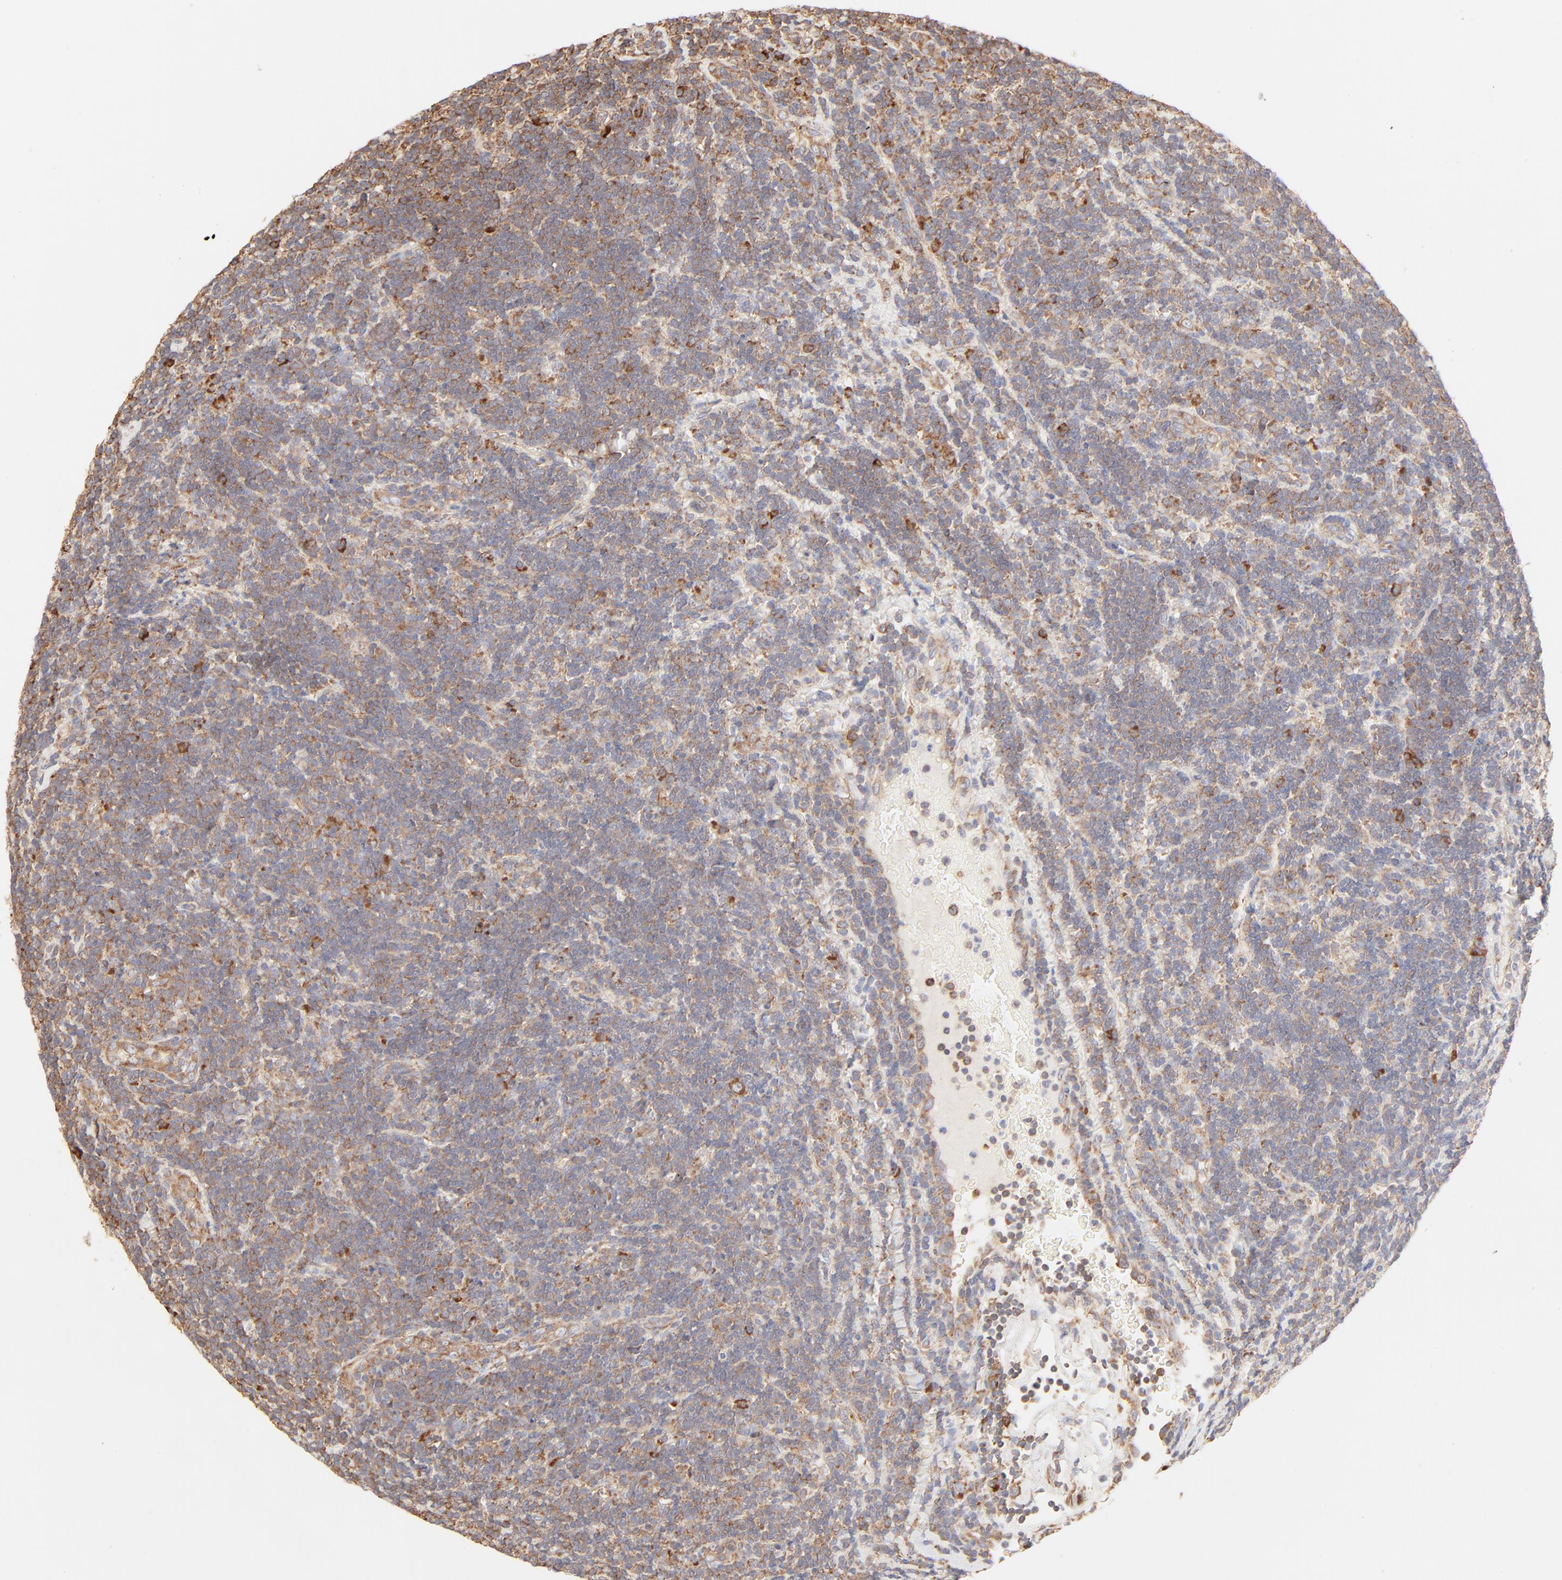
{"staining": {"intensity": "moderate", "quantity": "25%-75%", "location": "cytoplasmic/membranous"}, "tissue": "lymphoma", "cell_type": "Tumor cells", "image_type": "cancer", "snomed": [{"axis": "morphology", "description": "Malignant lymphoma, non-Hodgkin's type, Low grade"}, {"axis": "topography", "description": "Lymph node"}], "caption": "A brown stain labels moderate cytoplasmic/membranous positivity of a protein in human low-grade malignant lymphoma, non-Hodgkin's type tumor cells. Ihc stains the protein in brown and the nuclei are stained blue.", "gene": "RPS20", "patient": {"sex": "male", "age": 70}}